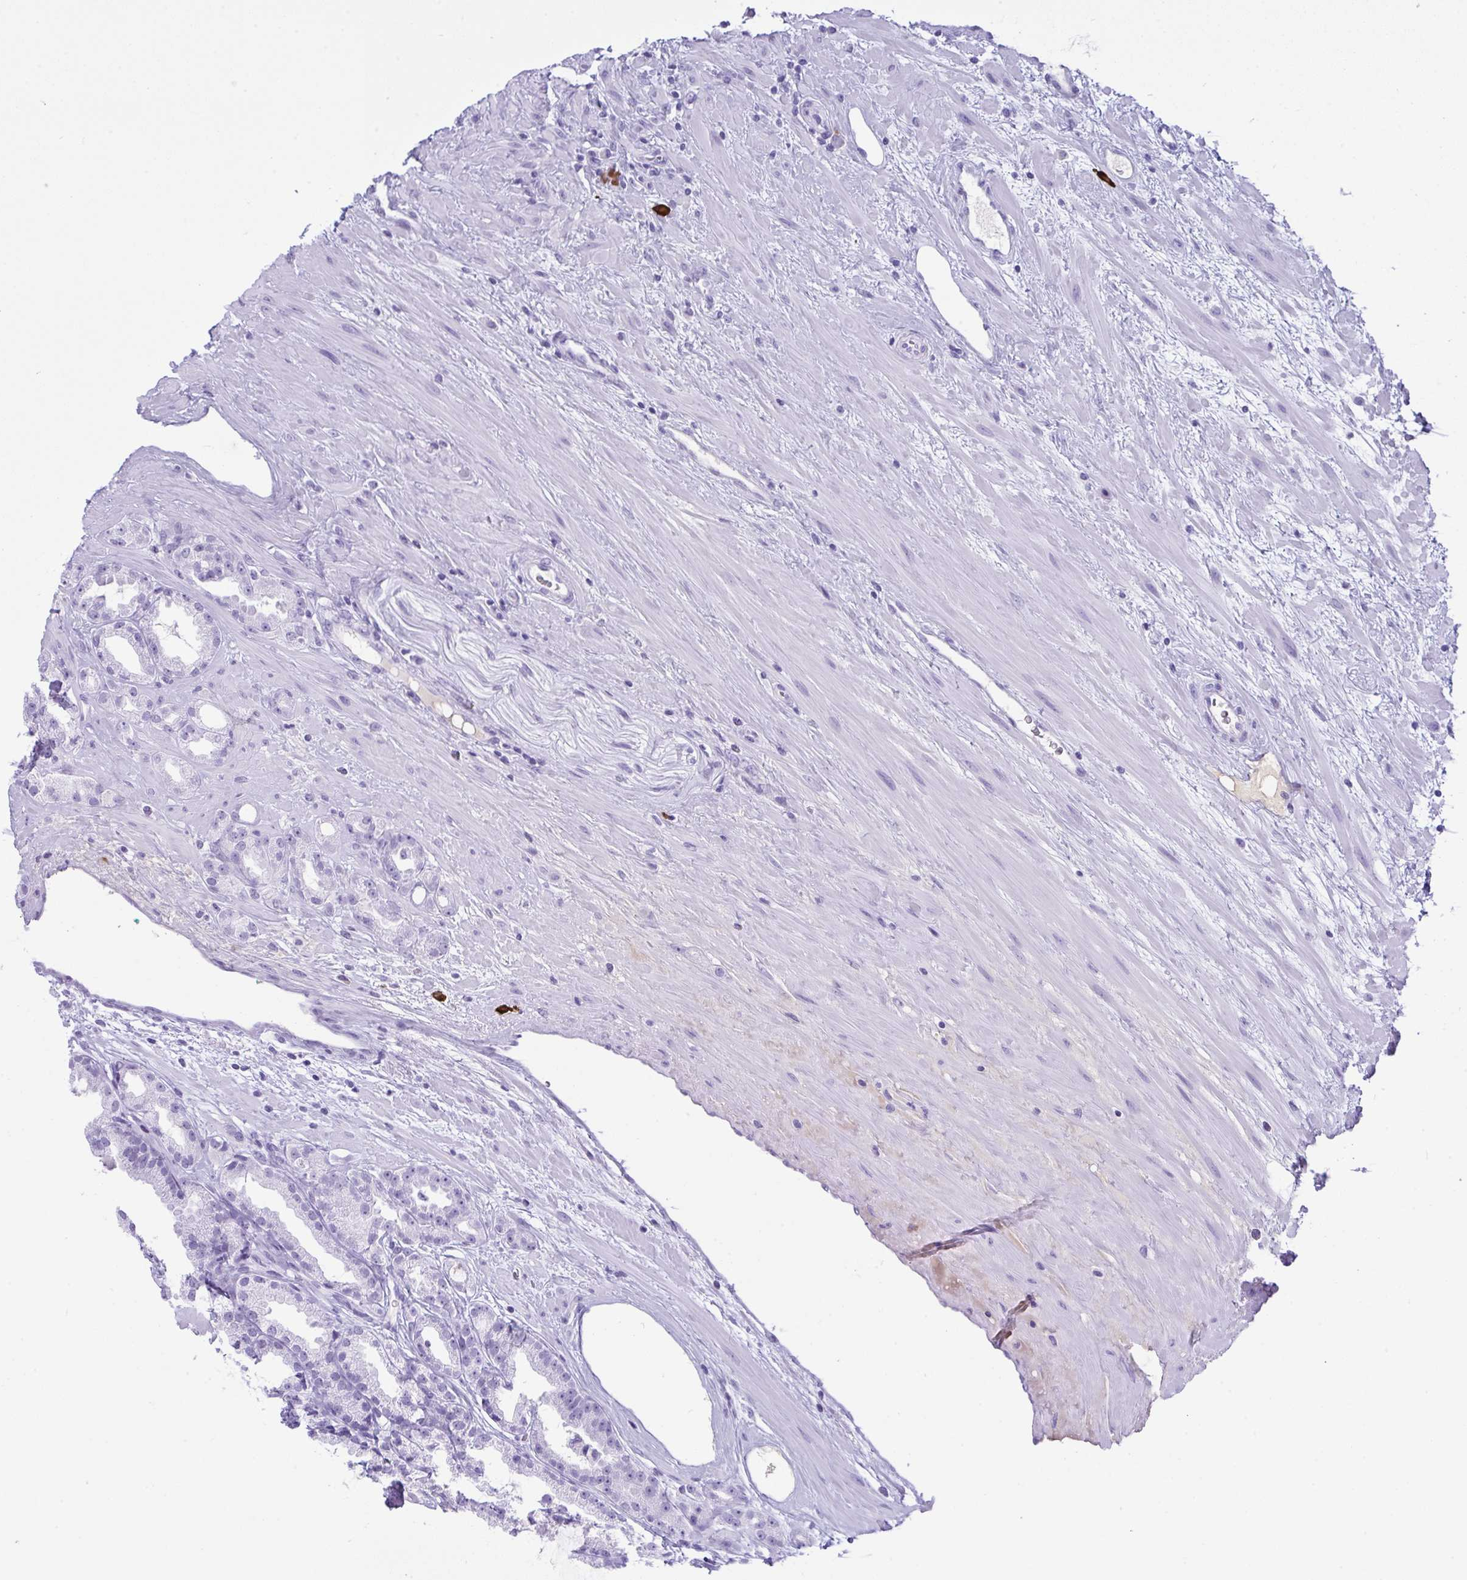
{"staining": {"intensity": "moderate", "quantity": "<25%", "location": "cytoplasmic/membranous"}, "tissue": "prostate cancer", "cell_type": "Tumor cells", "image_type": "cancer", "snomed": [{"axis": "morphology", "description": "Adenocarcinoma, Low grade"}, {"axis": "topography", "description": "Prostate"}], "caption": "Tumor cells display low levels of moderate cytoplasmic/membranous positivity in approximately <25% of cells in human prostate cancer (low-grade adenocarcinoma). (DAB IHC with brightfield microscopy, high magnification).", "gene": "JCHAIN", "patient": {"sex": "male", "age": 61}}